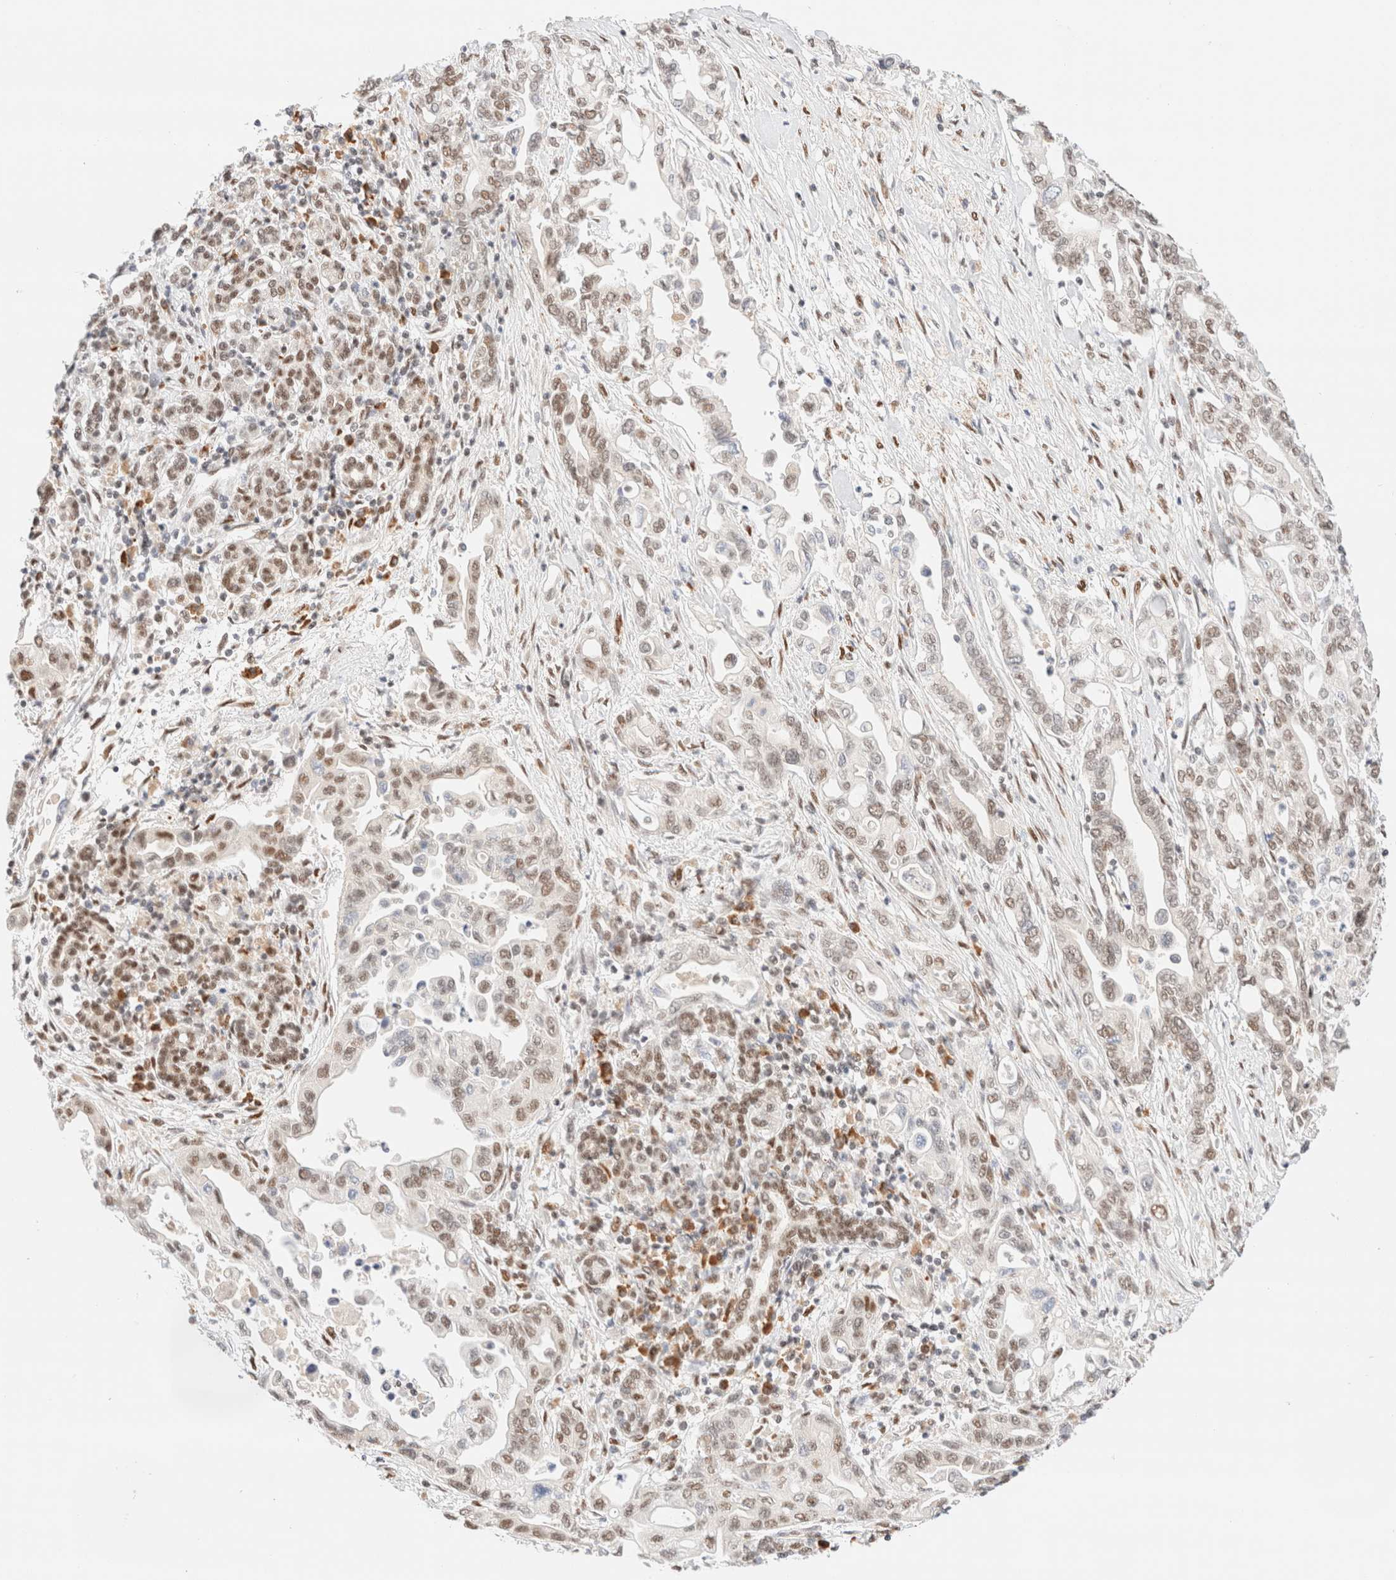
{"staining": {"intensity": "weak", "quantity": ">75%", "location": "nuclear"}, "tissue": "pancreatic cancer", "cell_type": "Tumor cells", "image_type": "cancer", "snomed": [{"axis": "morphology", "description": "Adenocarcinoma, NOS"}, {"axis": "topography", "description": "Pancreas"}], "caption": "Protein expression by immunohistochemistry (IHC) demonstrates weak nuclear staining in approximately >75% of tumor cells in pancreatic adenocarcinoma.", "gene": "CIC", "patient": {"sex": "female", "age": 57}}